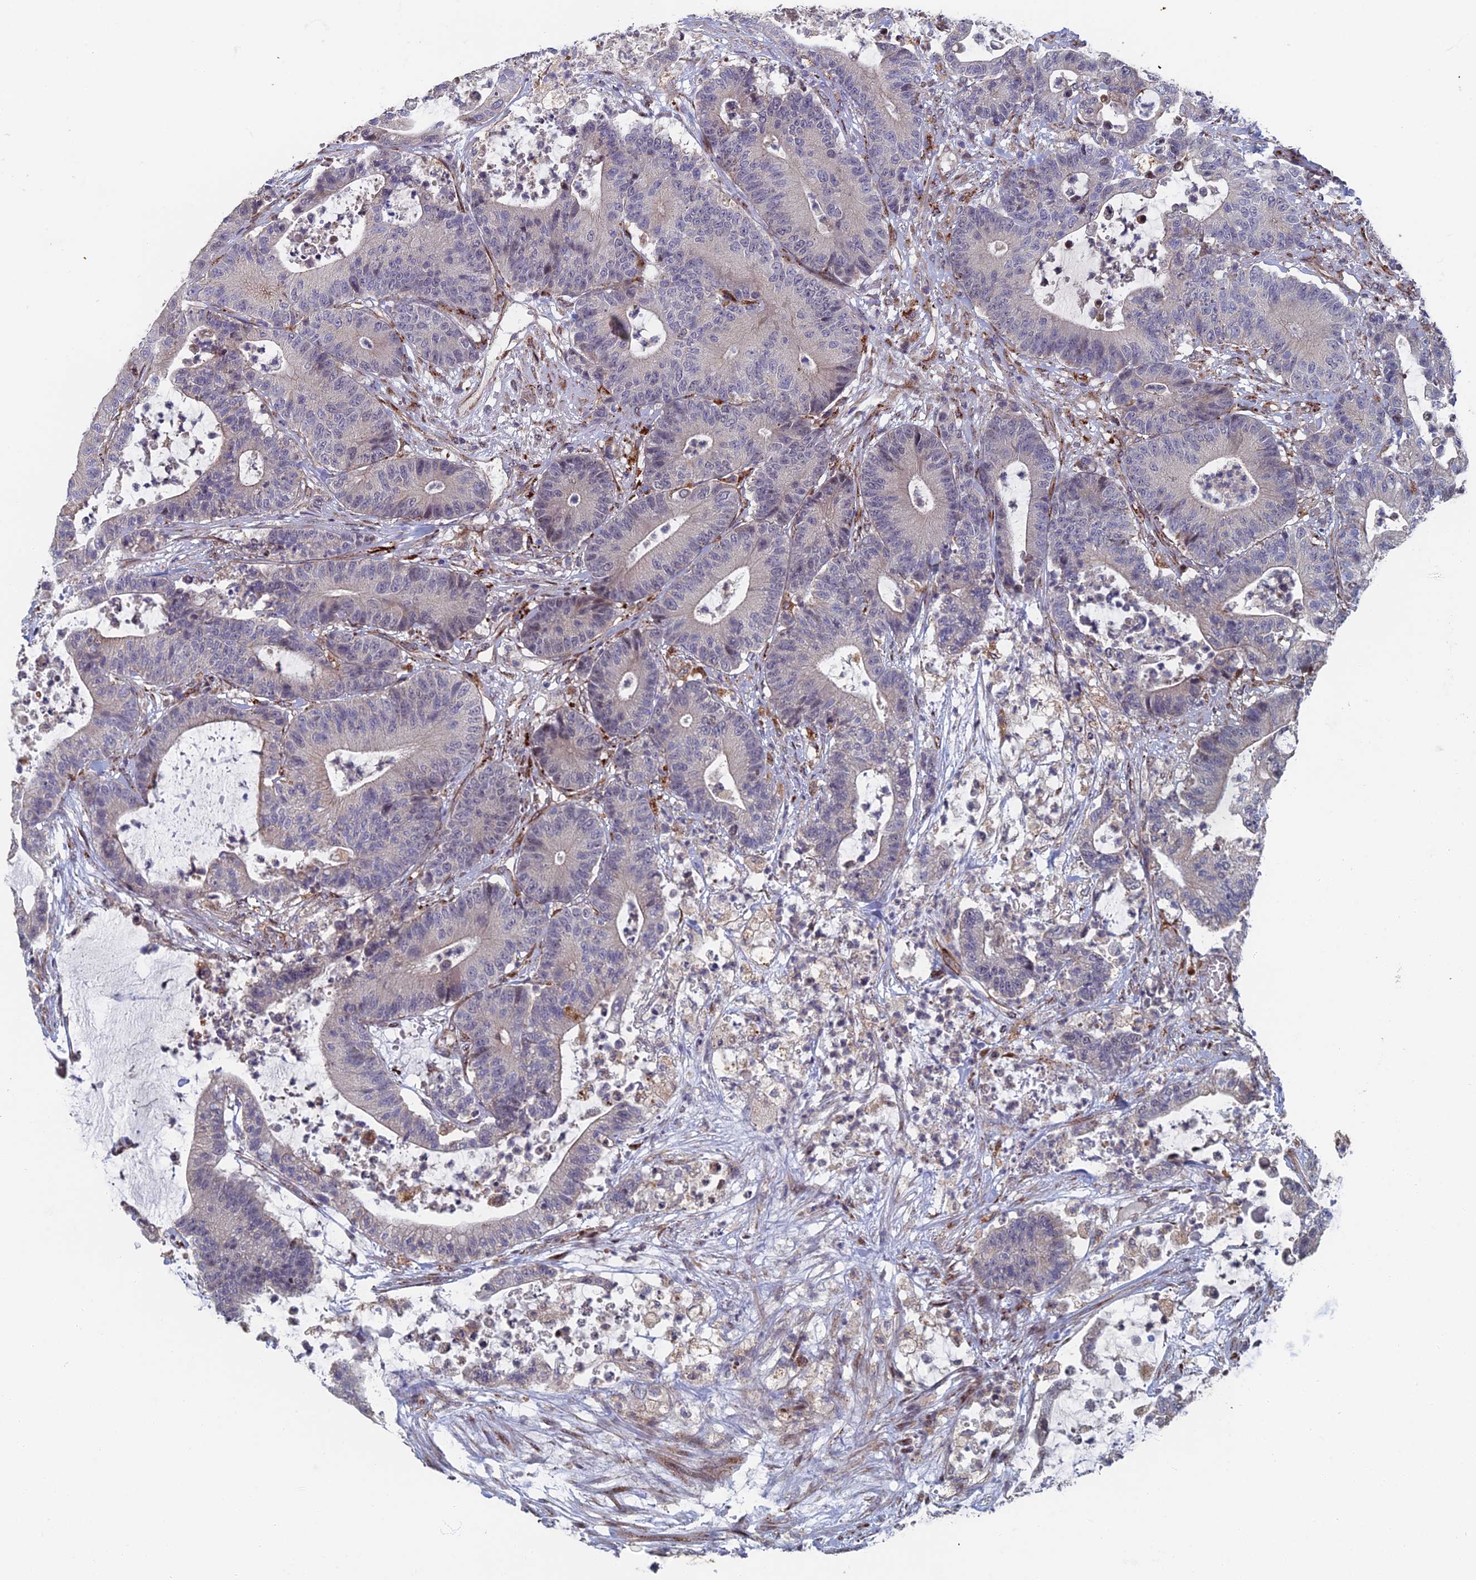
{"staining": {"intensity": "negative", "quantity": "none", "location": "none"}, "tissue": "colorectal cancer", "cell_type": "Tumor cells", "image_type": "cancer", "snomed": [{"axis": "morphology", "description": "Adenocarcinoma, NOS"}, {"axis": "topography", "description": "Colon"}], "caption": "This is an IHC photomicrograph of colorectal cancer. There is no expression in tumor cells.", "gene": "GTF2IRD1", "patient": {"sex": "female", "age": 84}}